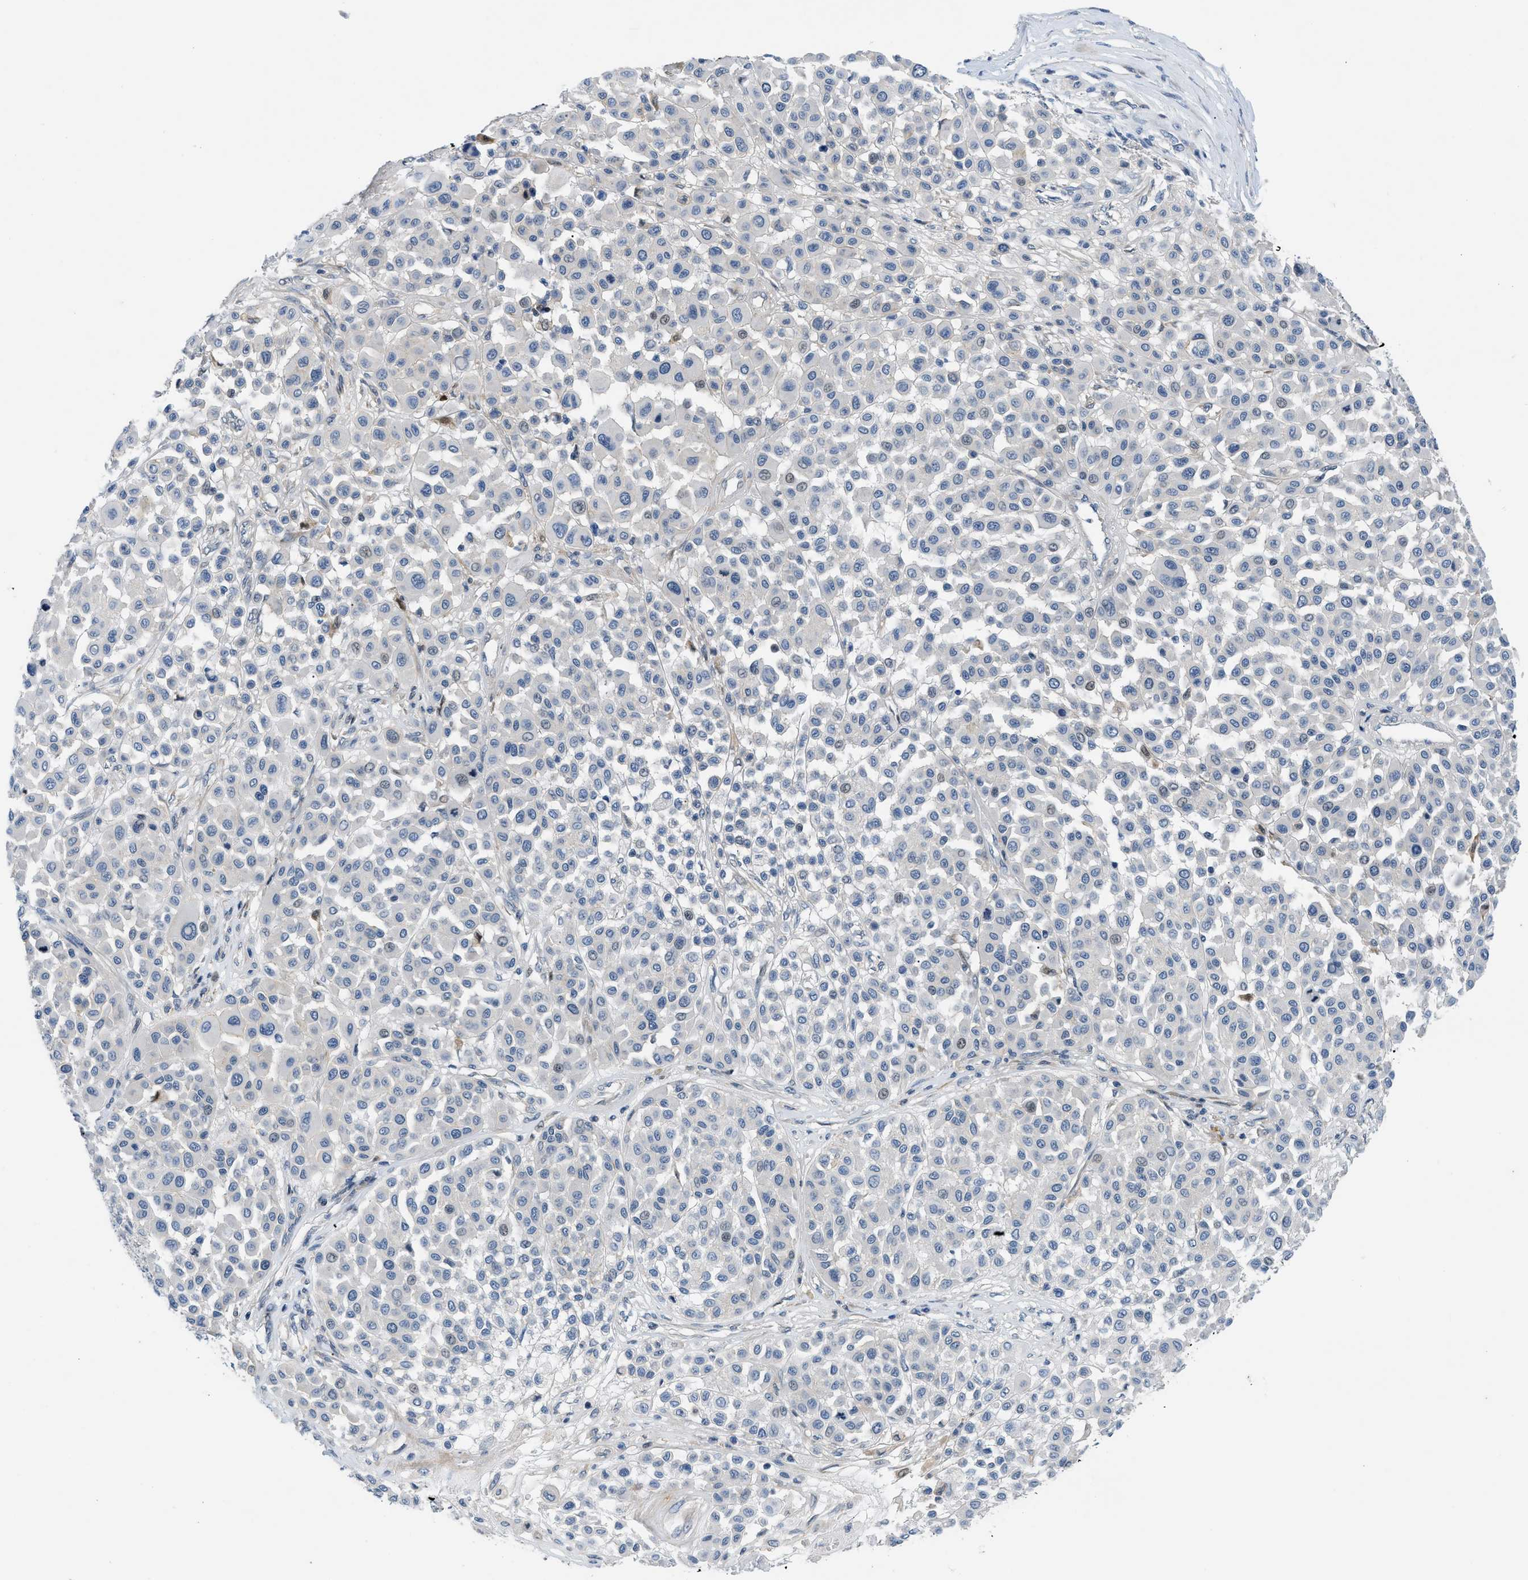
{"staining": {"intensity": "weak", "quantity": "<25%", "location": "nuclear"}, "tissue": "melanoma", "cell_type": "Tumor cells", "image_type": "cancer", "snomed": [{"axis": "morphology", "description": "Malignant melanoma, Metastatic site"}, {"axis": "topography", "description": "Soft tissue"}], "caption": "A high-resolution micrograph shows immunohistochemistry (IHC) staining of malignant melanoma (metastatic site), which displays no significant positivity in tumor cells. The staining is performed using DAB brown chromogen with nuclei counter-stained in using hematoxylin.", "gene": "FDCSP", "patient": {"sex": "male", "age": 41}}